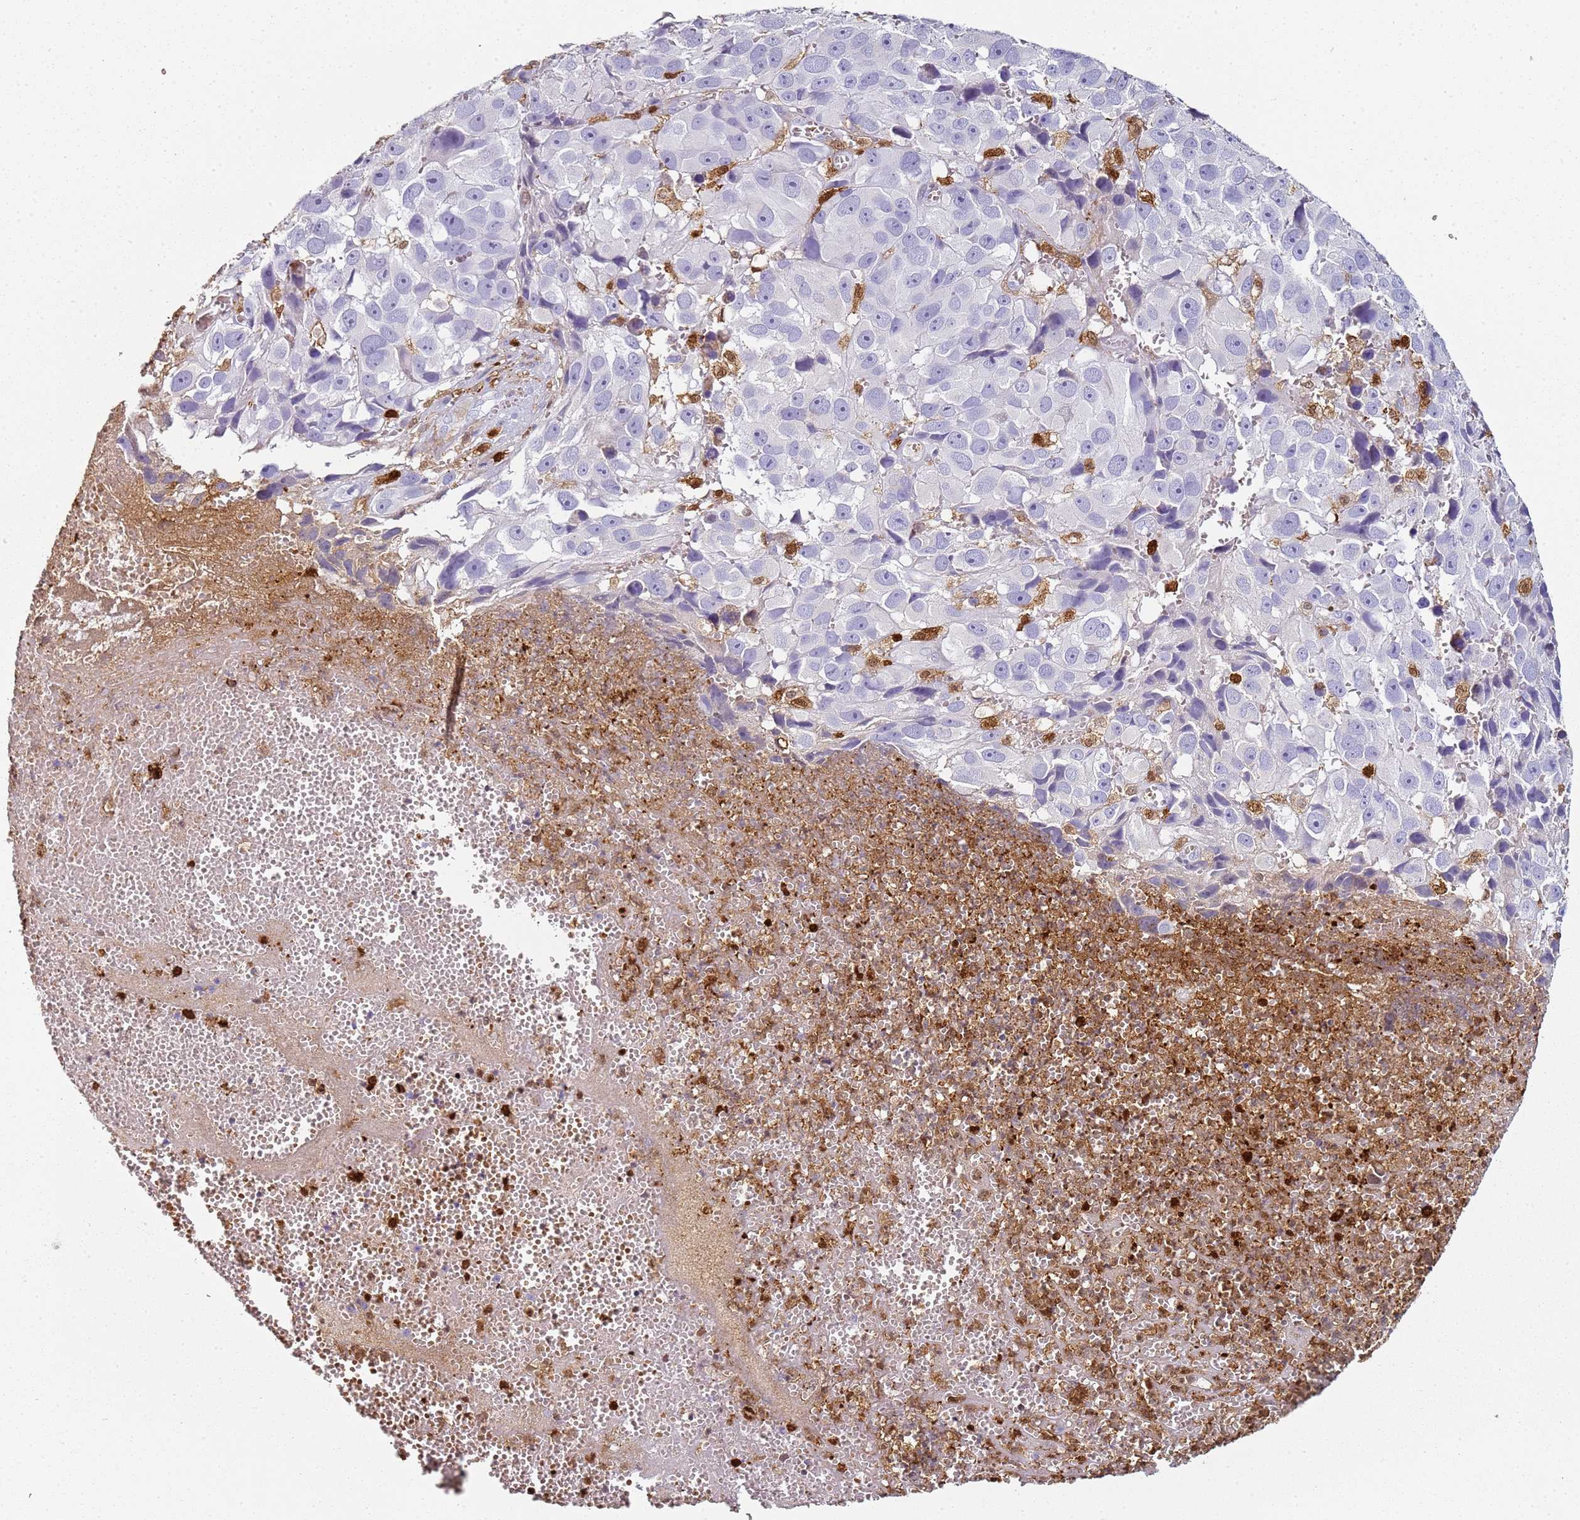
{"staining": {"intensity": "negative", "quantity": "none", "location": "none"}, "tissue": "melanoma", "cell_type": "Tumor cells", "image_type": "cancer", "snomed": [{"axis": "morphology", "description": "Malignant melanoma, NOS"}, {"axis": "topography", "description": "Skin"}], "caption": "This image is of melanoma stained with IHC to label a protein in brown with the nuclei are counter-stained blue. There is no positivity in tumor cells.", "gene": "S100A4", "patient": {"sex": "male", "age": 84}}